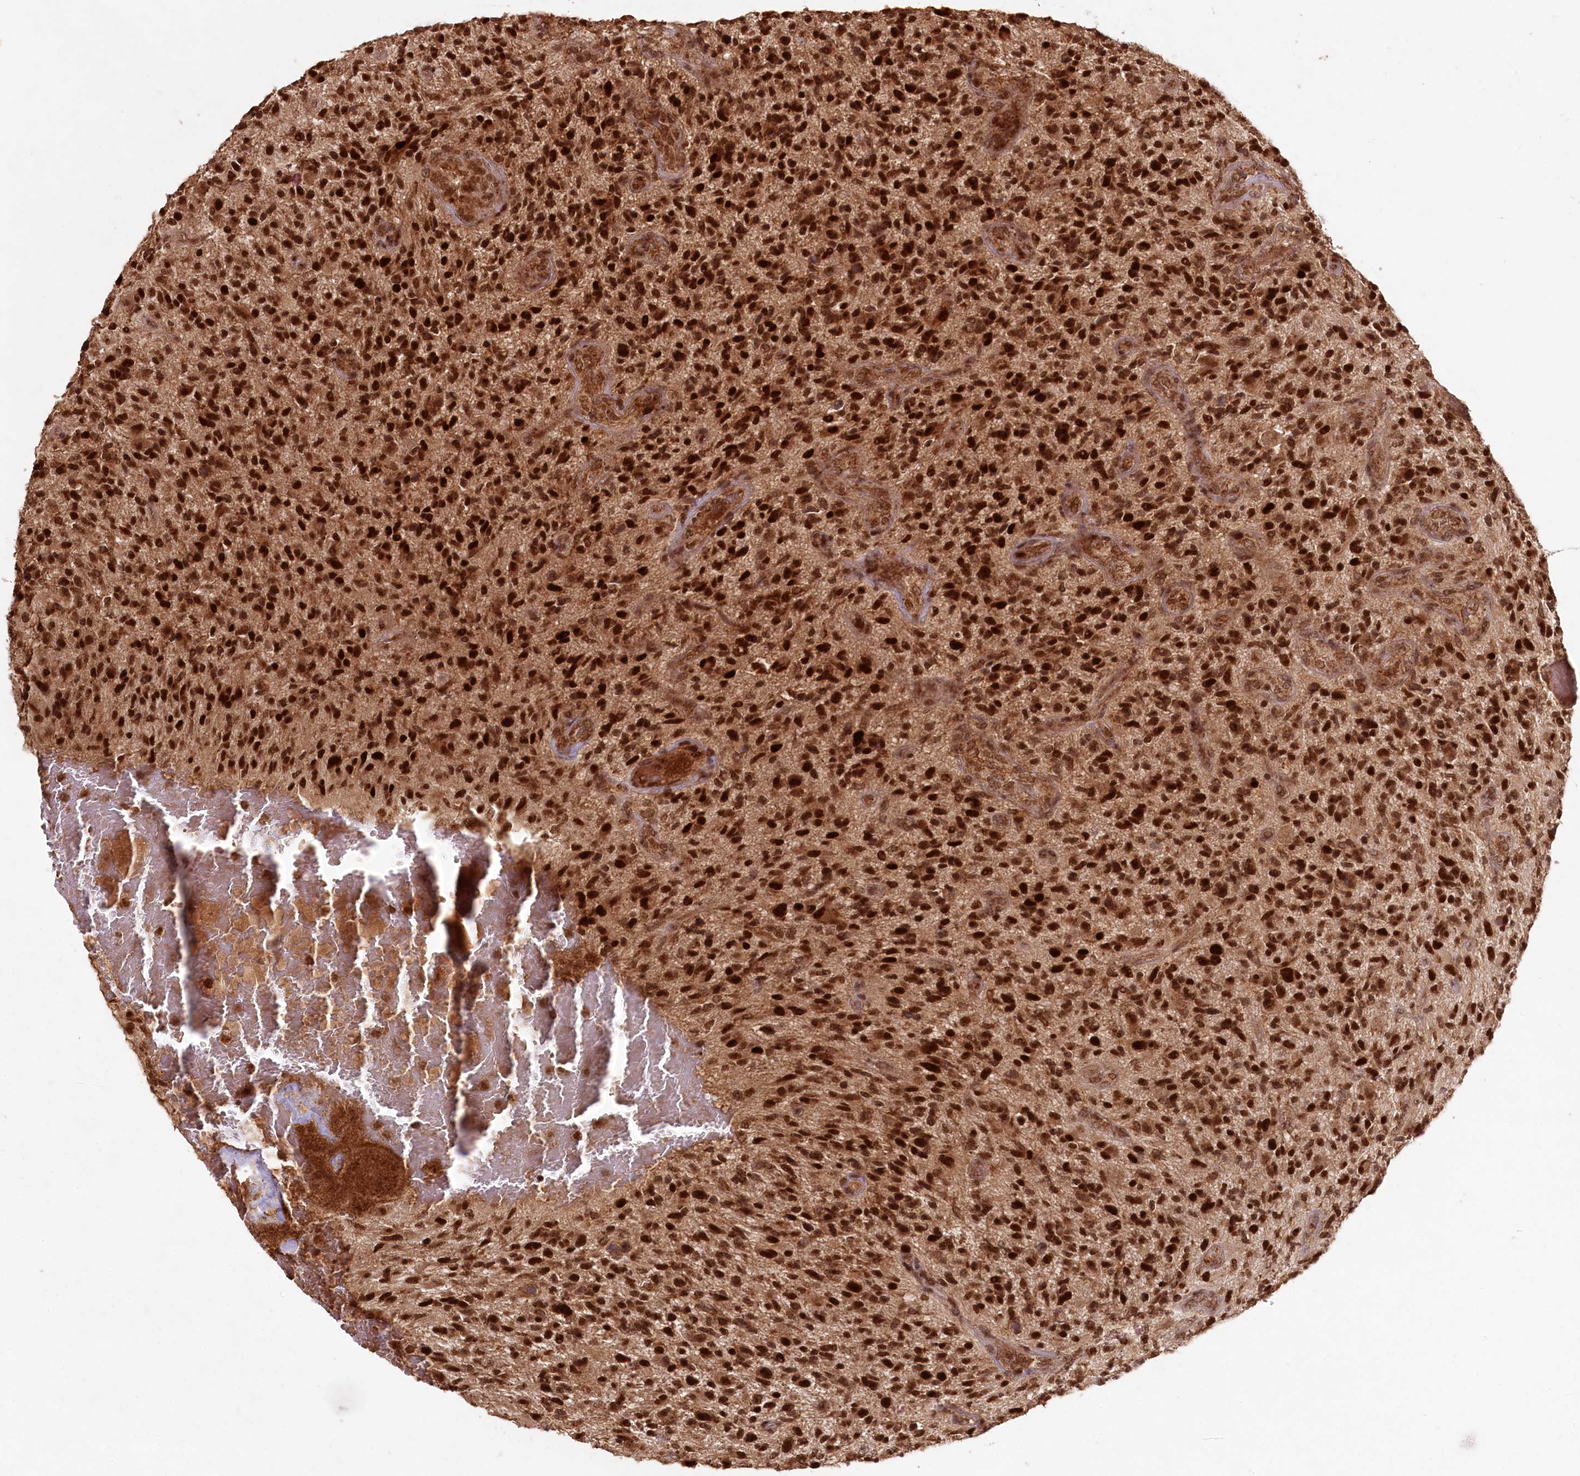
{"staining": {"intensity": "strong", "quantity": ">75%", "location": "cytoplasmic/membranous,nuclear"}, "tissue": "glioma", "cell_type": "Tumor cells", "image_type": "cancer", "snomed": [{"axis": "morphology", "description": "Glioma, malignant, High grade"}, {"axis": "topography", "description": "Brain"}], "caption": "Brown immunohistochemical staining in human glioma demonstrates strong cytoplasmic/membranous and nuclear expression in approximately >75% of tumor cells. (Brightfield microscopy of DAB IHC at high magnification).", "gene": "MICU1", "patient": {"sex": "male", "age": 47}}